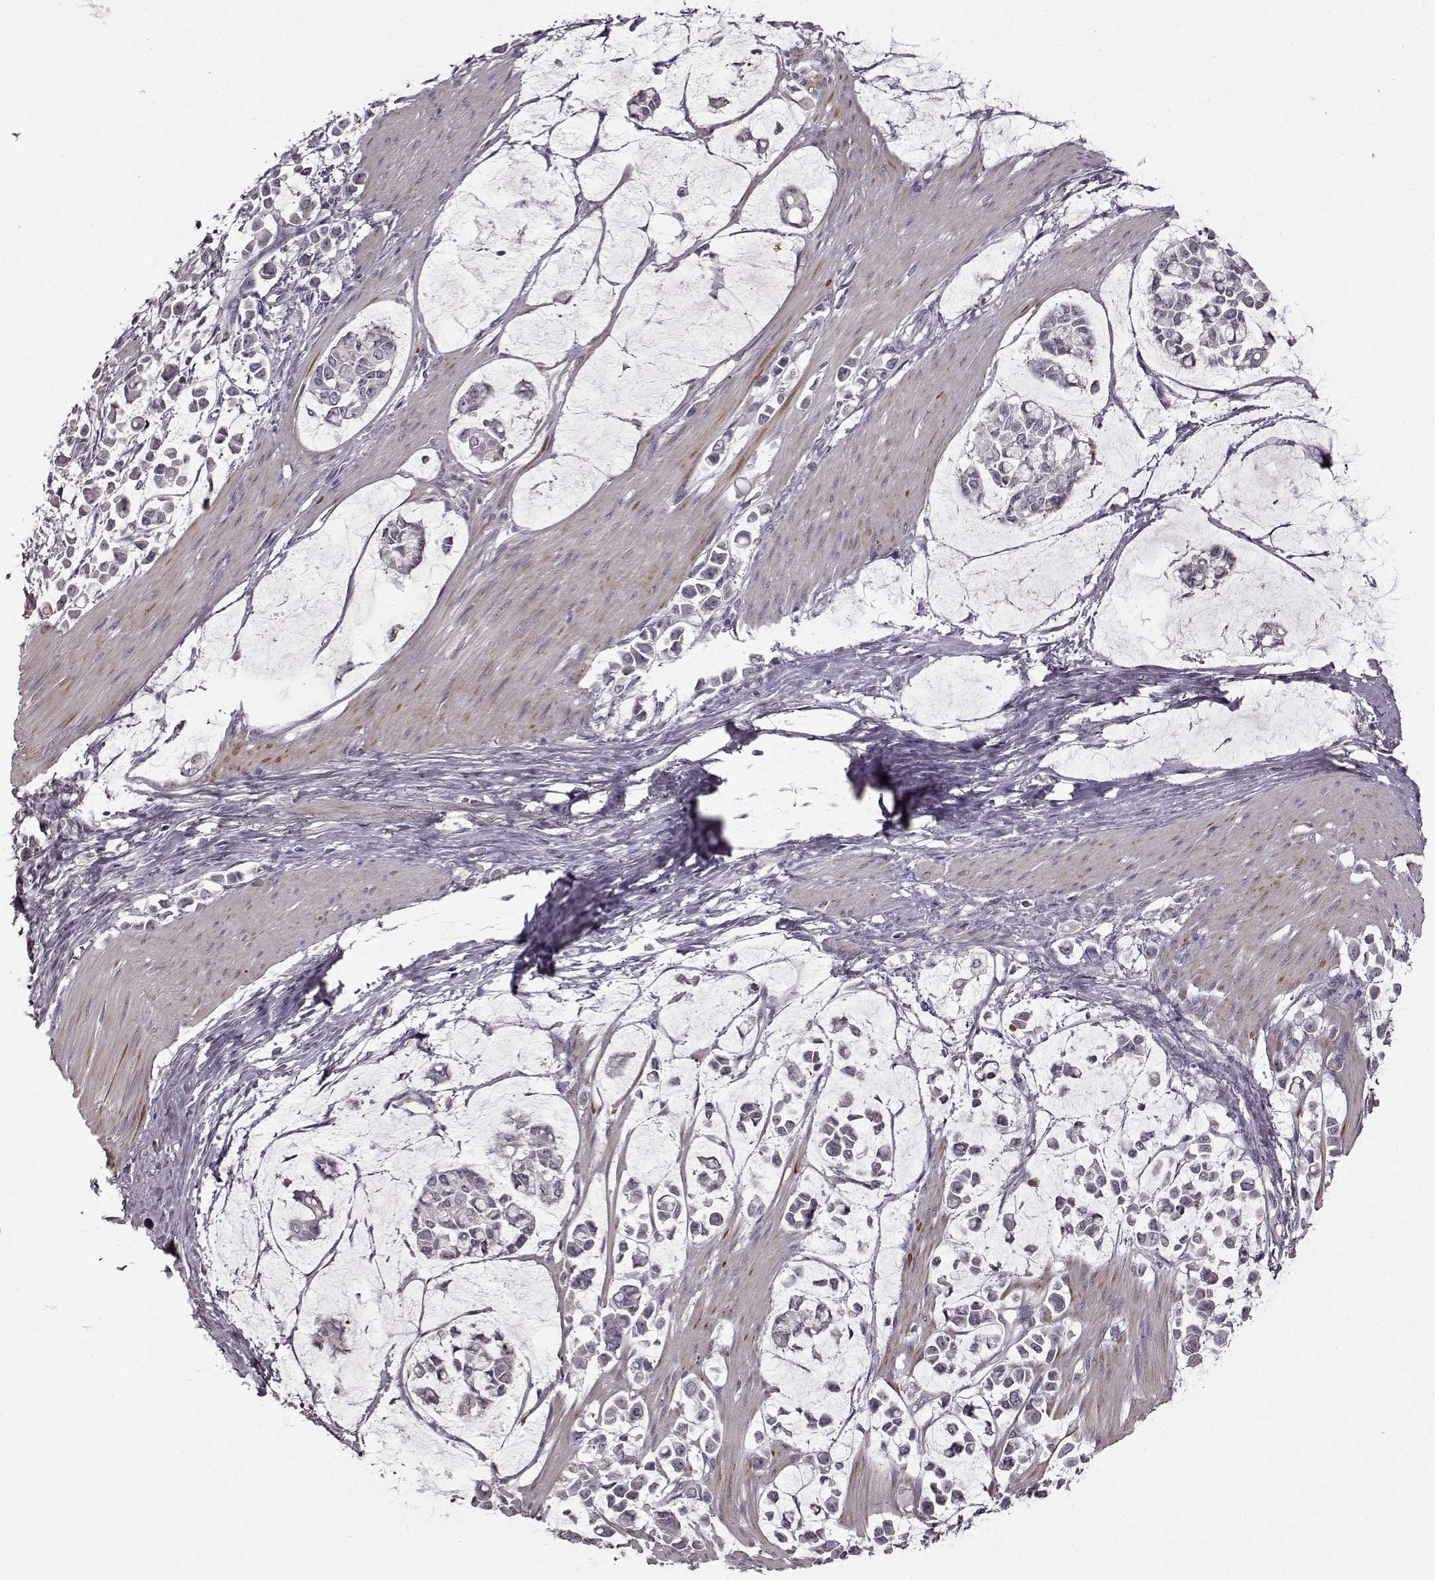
{"staining": {"intensity": "negative", "quantity": "none", "location": "none"}, "tissue": "stomach cancer", "cell_type": "Tumor cells", "image_type": "cancer", "snomed": [{"axis": "morphology", "description": "Adenocarcinoma, NOS"}, {"axis": "topography", "description": "Stomach"}], "caption": "Micrograph shows no protein staining in tumor cells of adenocarcinoma (stomach) tissue.", "gene": "CNGA3", "patient": {"sex": "male", "age": 82}}